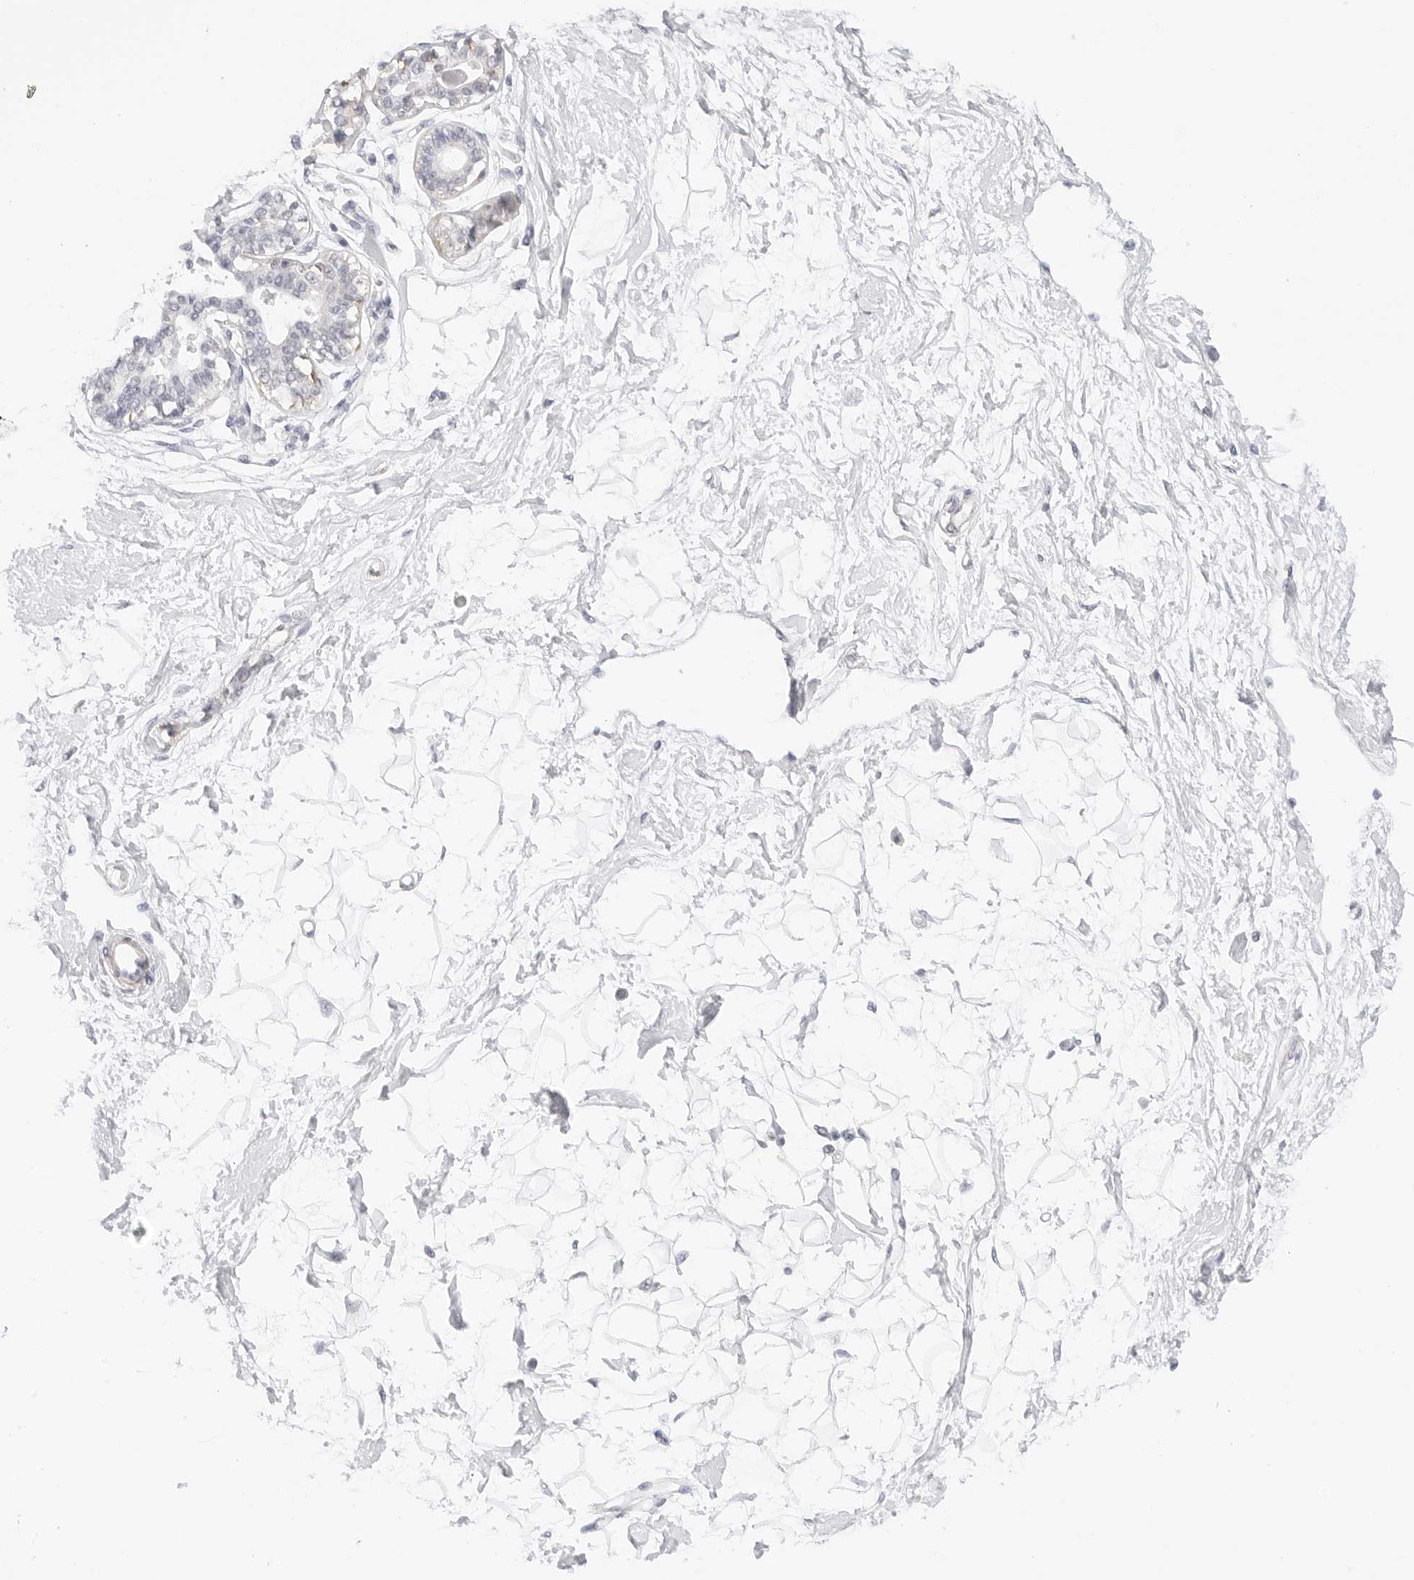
{"staining": {"intensity": "negative", "quantity": "none", "location": "none"}, "tissue": "breast", "cell_type": "Adipocytes", "image_type": "normal", "snomed": [{"axis": "morphology", "description": "Normal tissue, NOS"}, {"axis": "topography", "description": "Breast"}], "caption": "The image shows no significant staining in adipocytes of breast. Brightfield microscopy of immunohistochemistry stained with DAB (3,3'-diaminobenzidine) (brown) and hematoxylin (blue), captured at high magnification.", "gene": "PCDH19", "patient": {"sex": "female", "age": 45}}